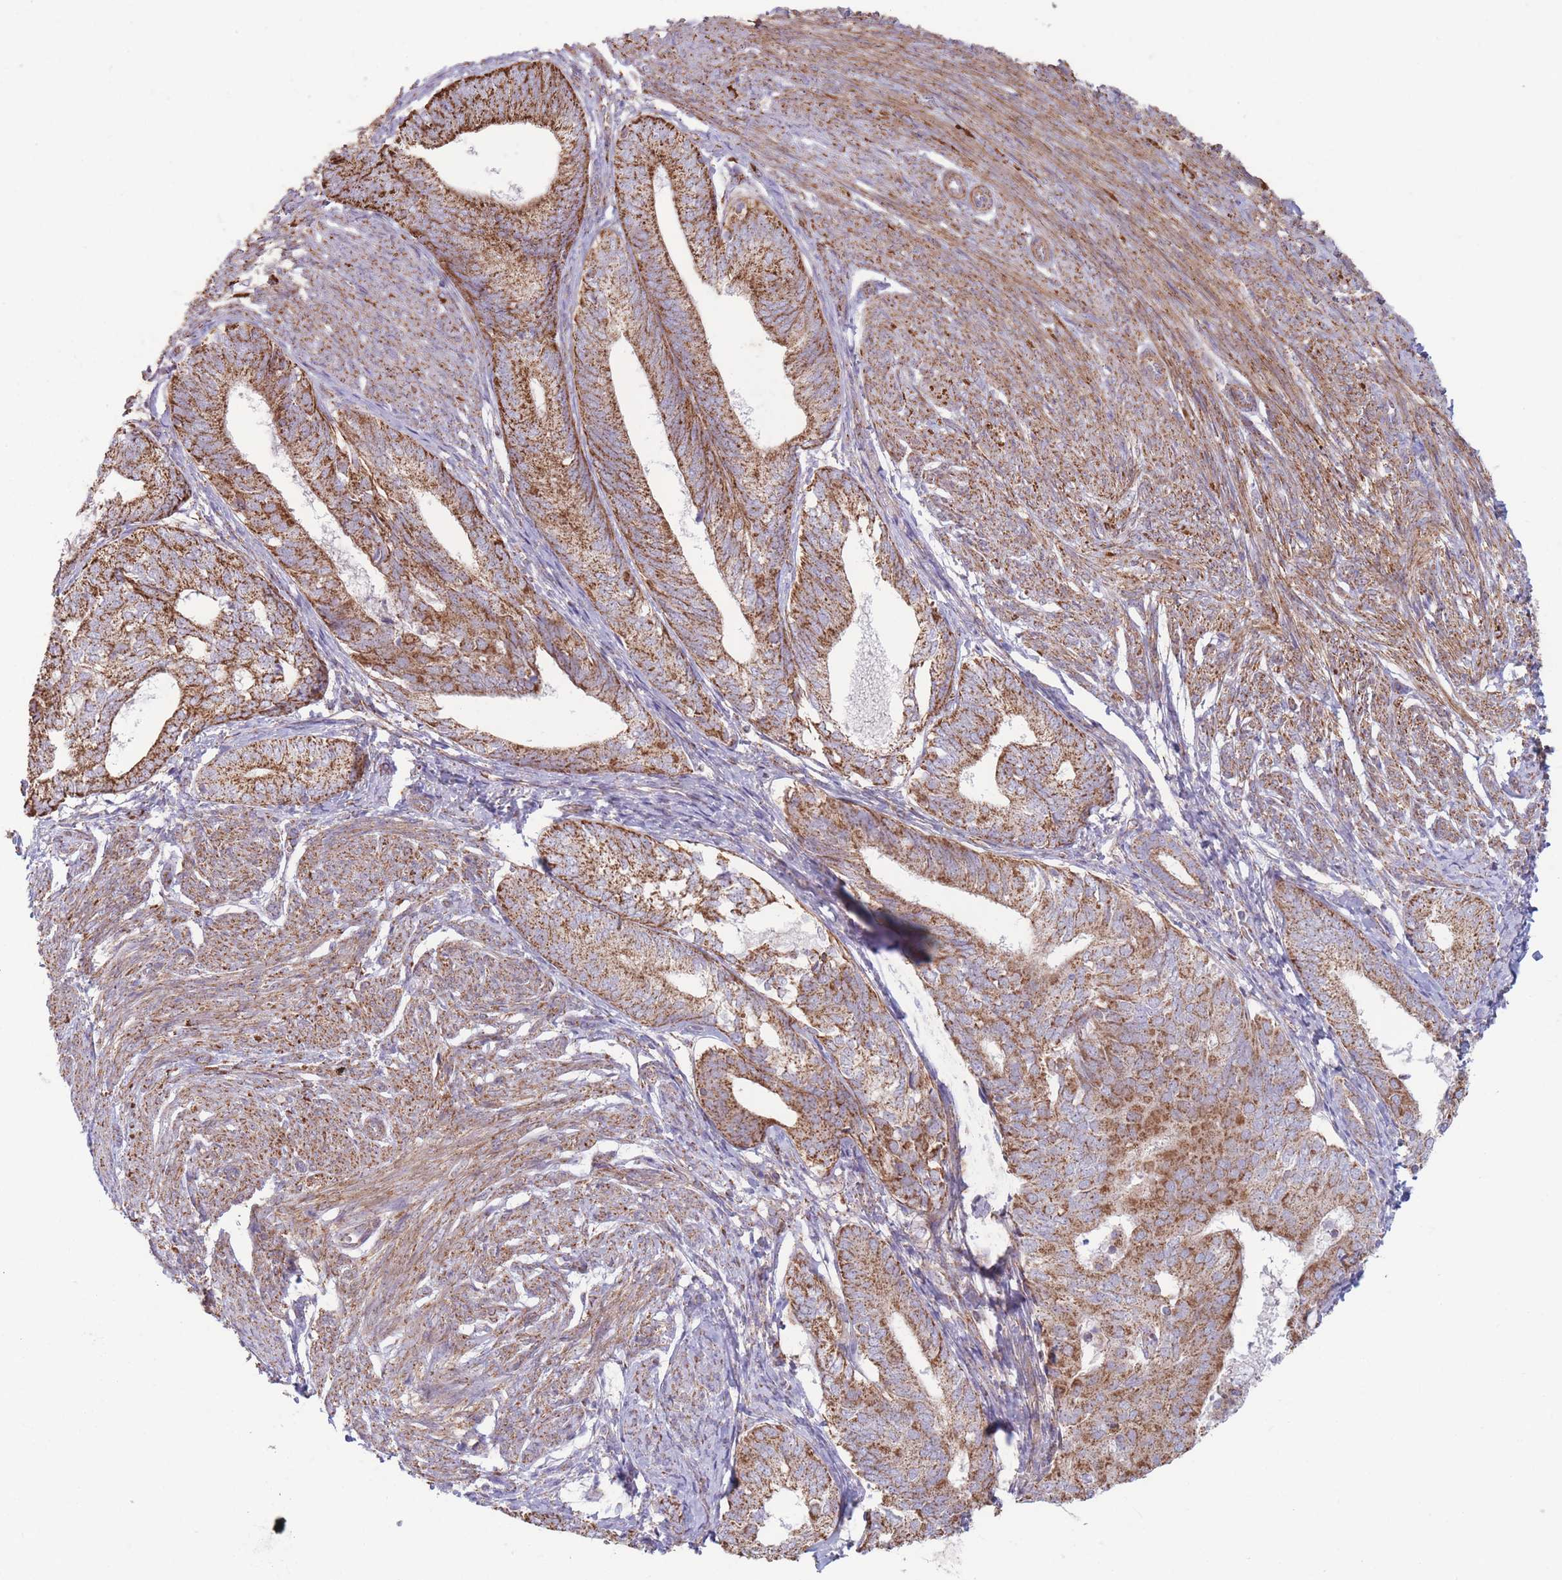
{"staining": {"intensity": "strong", "quantity": ">75%", "location": "cytoplasmic/membranous"}, "tissue": "endometrial cancer", "cell_type": "Tumor cells", "image_type": "cancer", "snomed": [{"axis": "morphology", "description": "Adenocarcinoma, NOS"}, {"axis": "topography", "description": "Endometrium"}], "caption": "Human endometrial cancer (adenocarcinoma) stained for a protein (brown) reveals strong cytoplasmic/membranous positive expression in approximately >75% of tumor cells.", "gene": "KIF16B", "patient": {"sex": "female", "age": 87}}